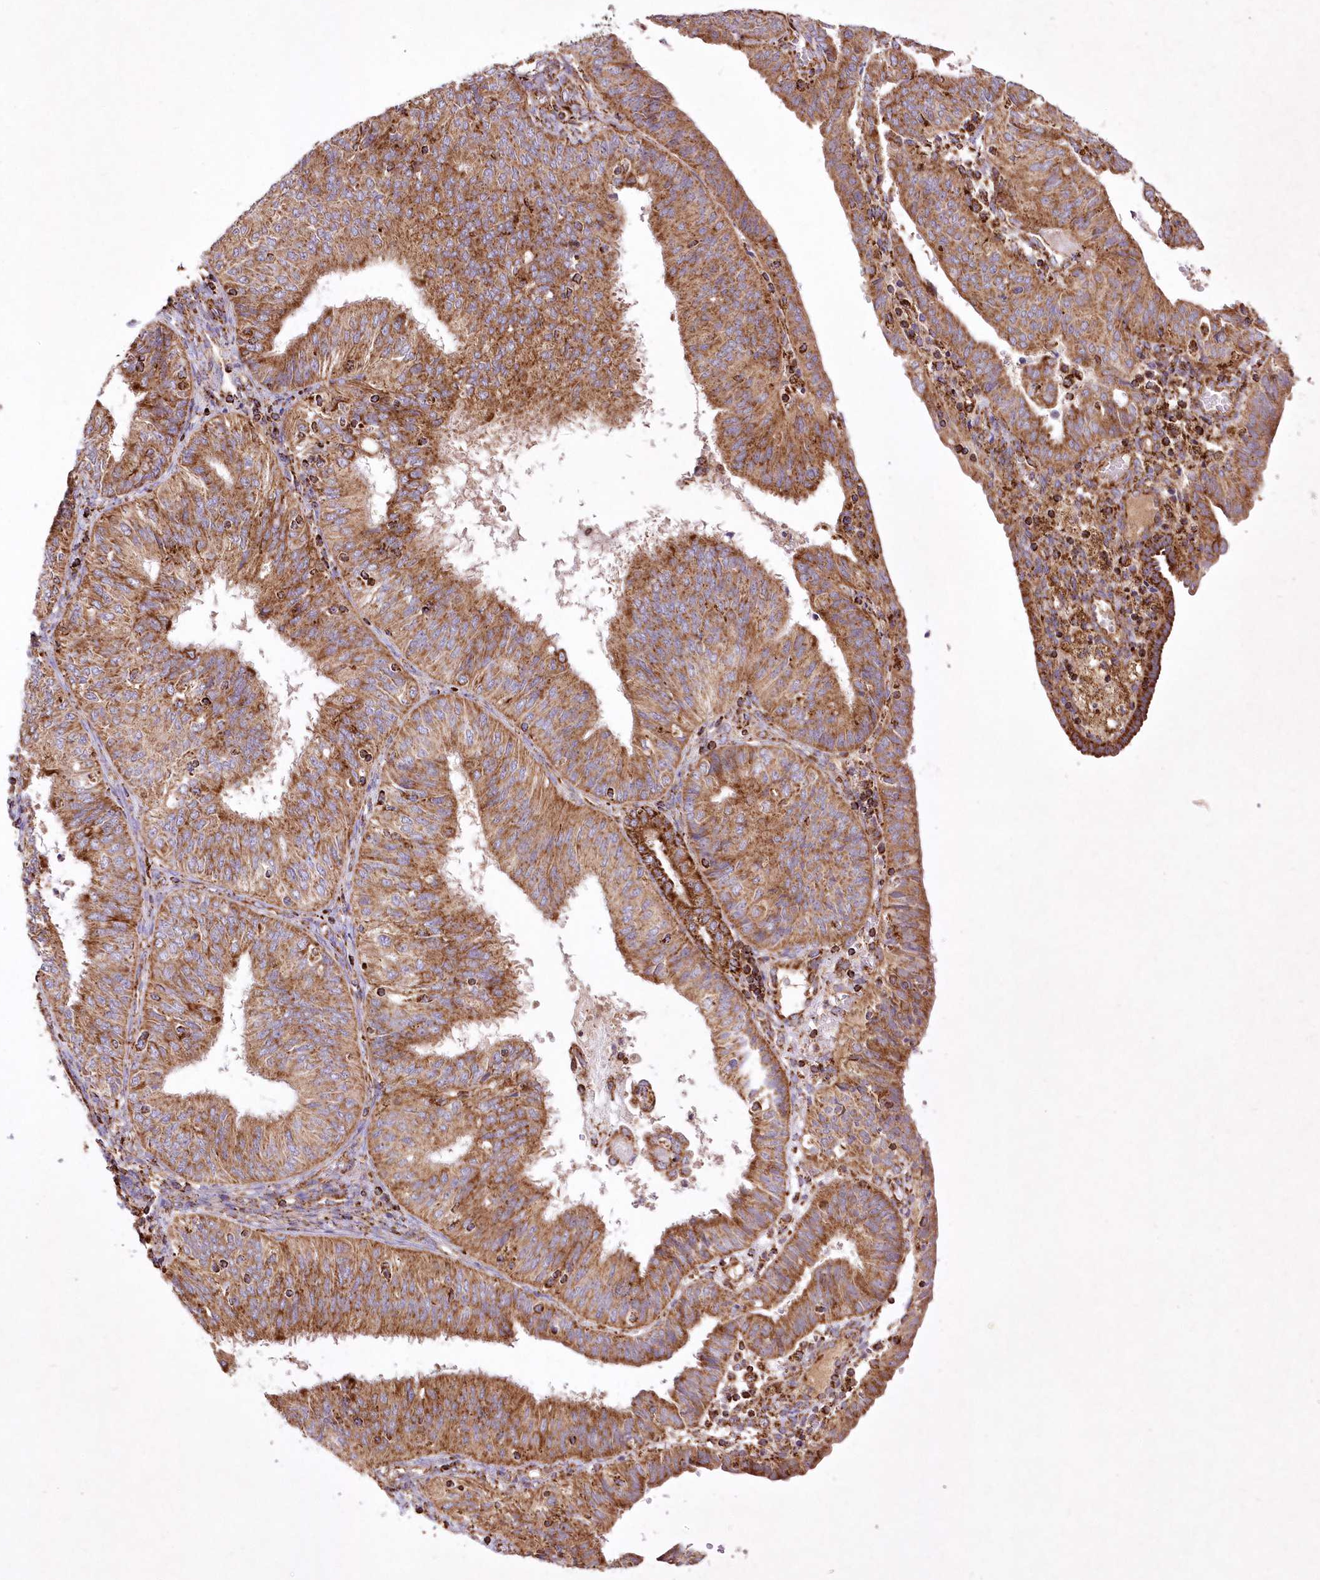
{"staining": {"intensity": "moderate", "quantity": ">75%", "location": "cytoplasmic/membranous"}, "tissue": "endometrial cancer", "cell_type": "Tumor cells", "image_type": "cancer", "snomed": [{"axis": "morphology", "description": "Adenocarcinoma, NOS"}, {"axis": "topography", "description": "Endometrium"}], "caption": "IHC of endometrial cancer (adenocarcinoma) shows medium levels of moderate cytoplasmic/membranous expression in approximately >75% of tumor cells.", "gene": "ASNSD1", "patient": {"sex": "female", "age": 58}}